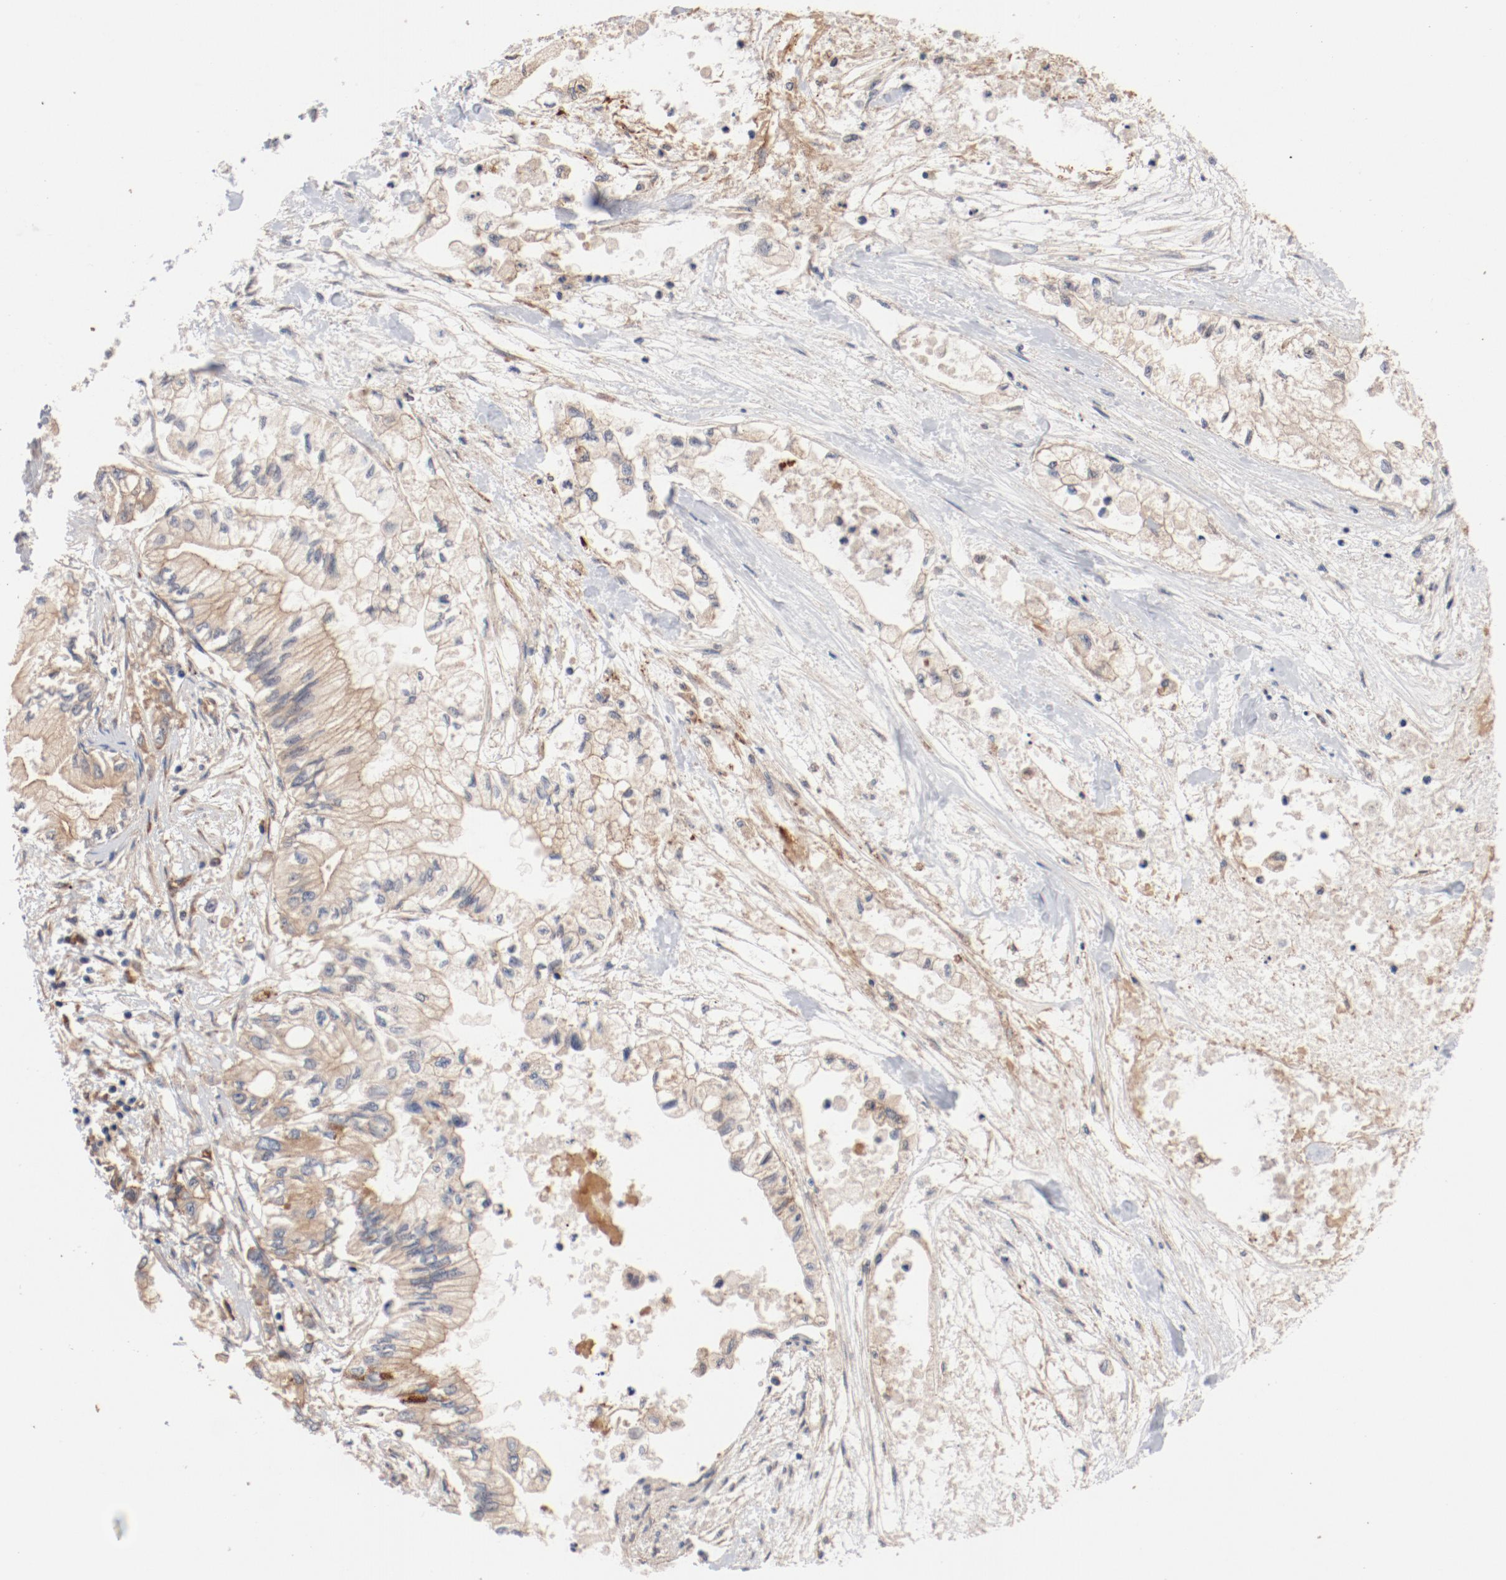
{"staining": {"intensity": "weak", "quantity": ">75%", "location": "cytoplasmic/membranous"}, "tissue": "pancreatic cancer", "cell_type": "Tumor cells", "image_type": "cancer", "snomed": [{"axis": "morphology", "description": "Adenocarcinoma, NOS"}, {"axis": "topography", "description": "Pancreas"}], "caption": "Human pancreatic cancer stained with a brown dye reveals weak cytoplasmic/membranous positive expression in about >75% of tumor cells.", "gene": "PITPNM2", "patient": {"sex": "male", "age": 79}}